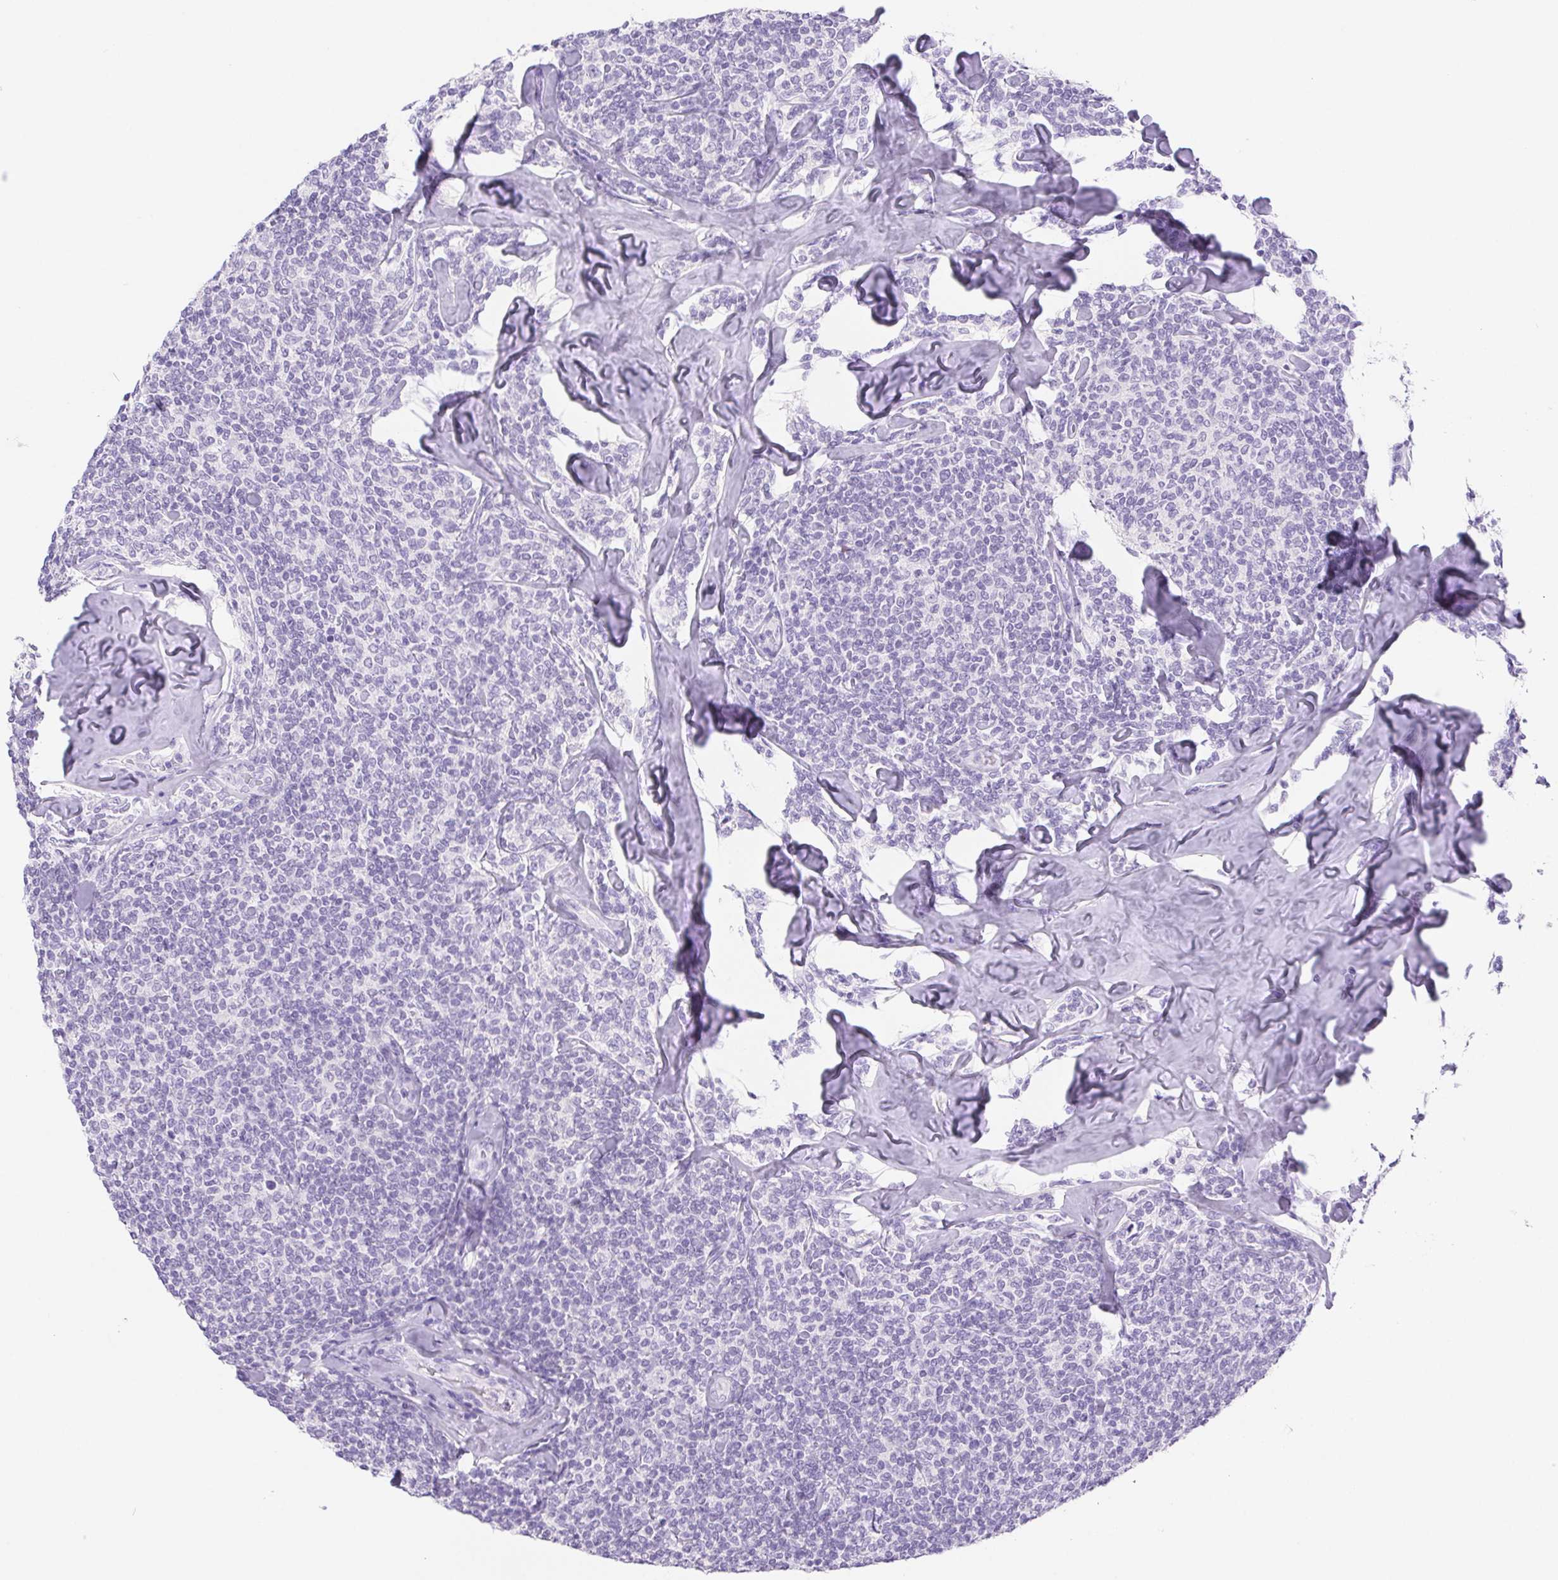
{"staining": {"intensity": "negative", "quantity": "none", "location": "none"}, "tissue": "lymphoma", "cell_type": "Tumor cells", "image_type": "cancer", "snomed": [{"axis": "morphology", "description": "Malignant lymphoma, non-Hodgkin's type, Low grade"}, {"axis": "topography", "description": "Lymph node"}], "caption": "Lymphoma stained for a protein using IHC reveals no positivity tumor cells.", "gene": "PNLIP", "patient": {"sex": "female", "age": 56}}